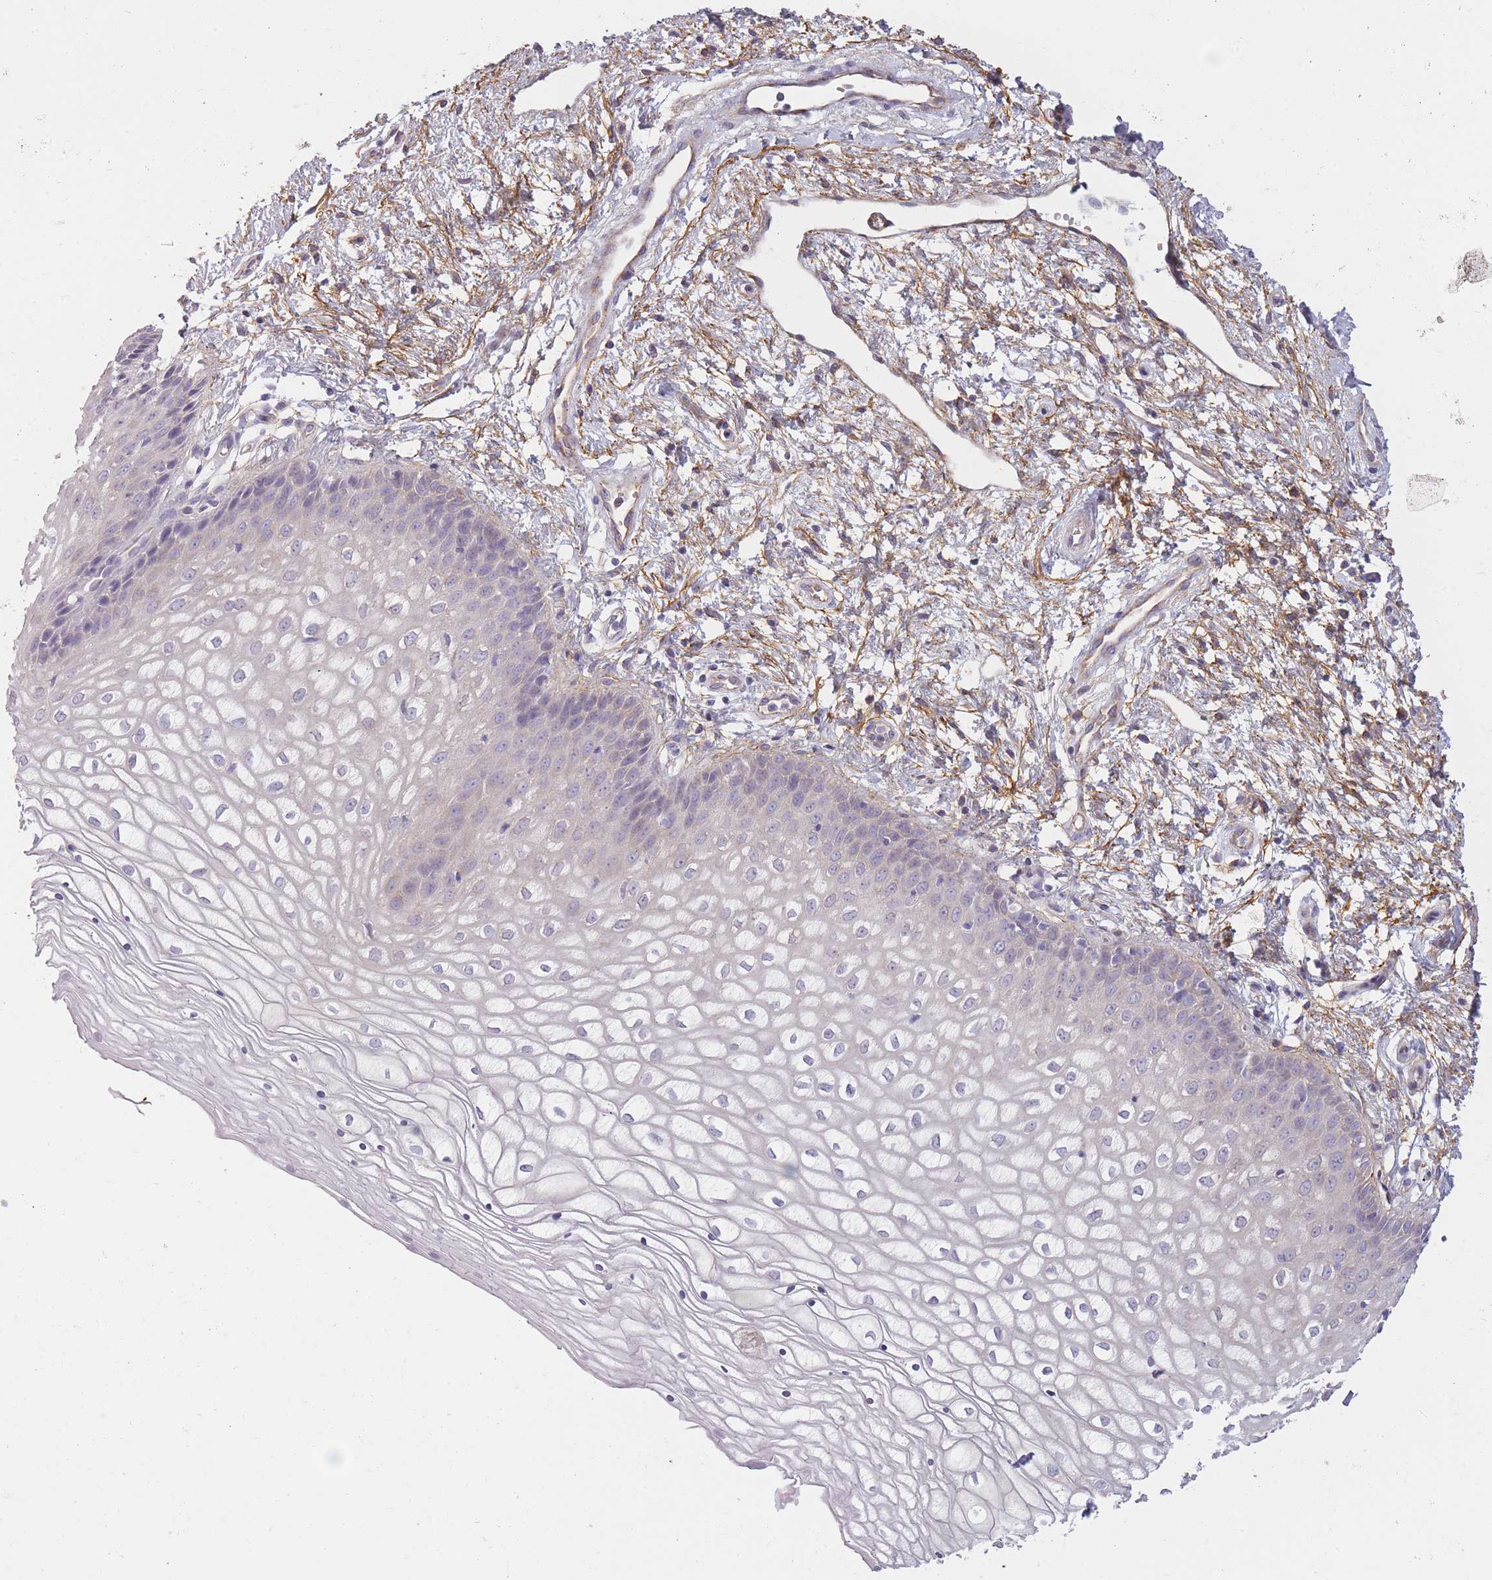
{"staining": {"intensity": "negative", "quantity": "none", "location": "none"}, "tissue": "vagina", "cell_type": "Squamous epithelial cells", "image_type": "normal", "snomed": [{"axis": "morphology", "description": "Normal tissue, NOS"}, {"axis": "topography", "description": "Vagina"}], "caption": "Immunohistochemistry of unremarkable human vagina displays no staining in squamous epithelial cells.", "gene": "AP3M1", "patient": {"sex": "female", "age": 34}}